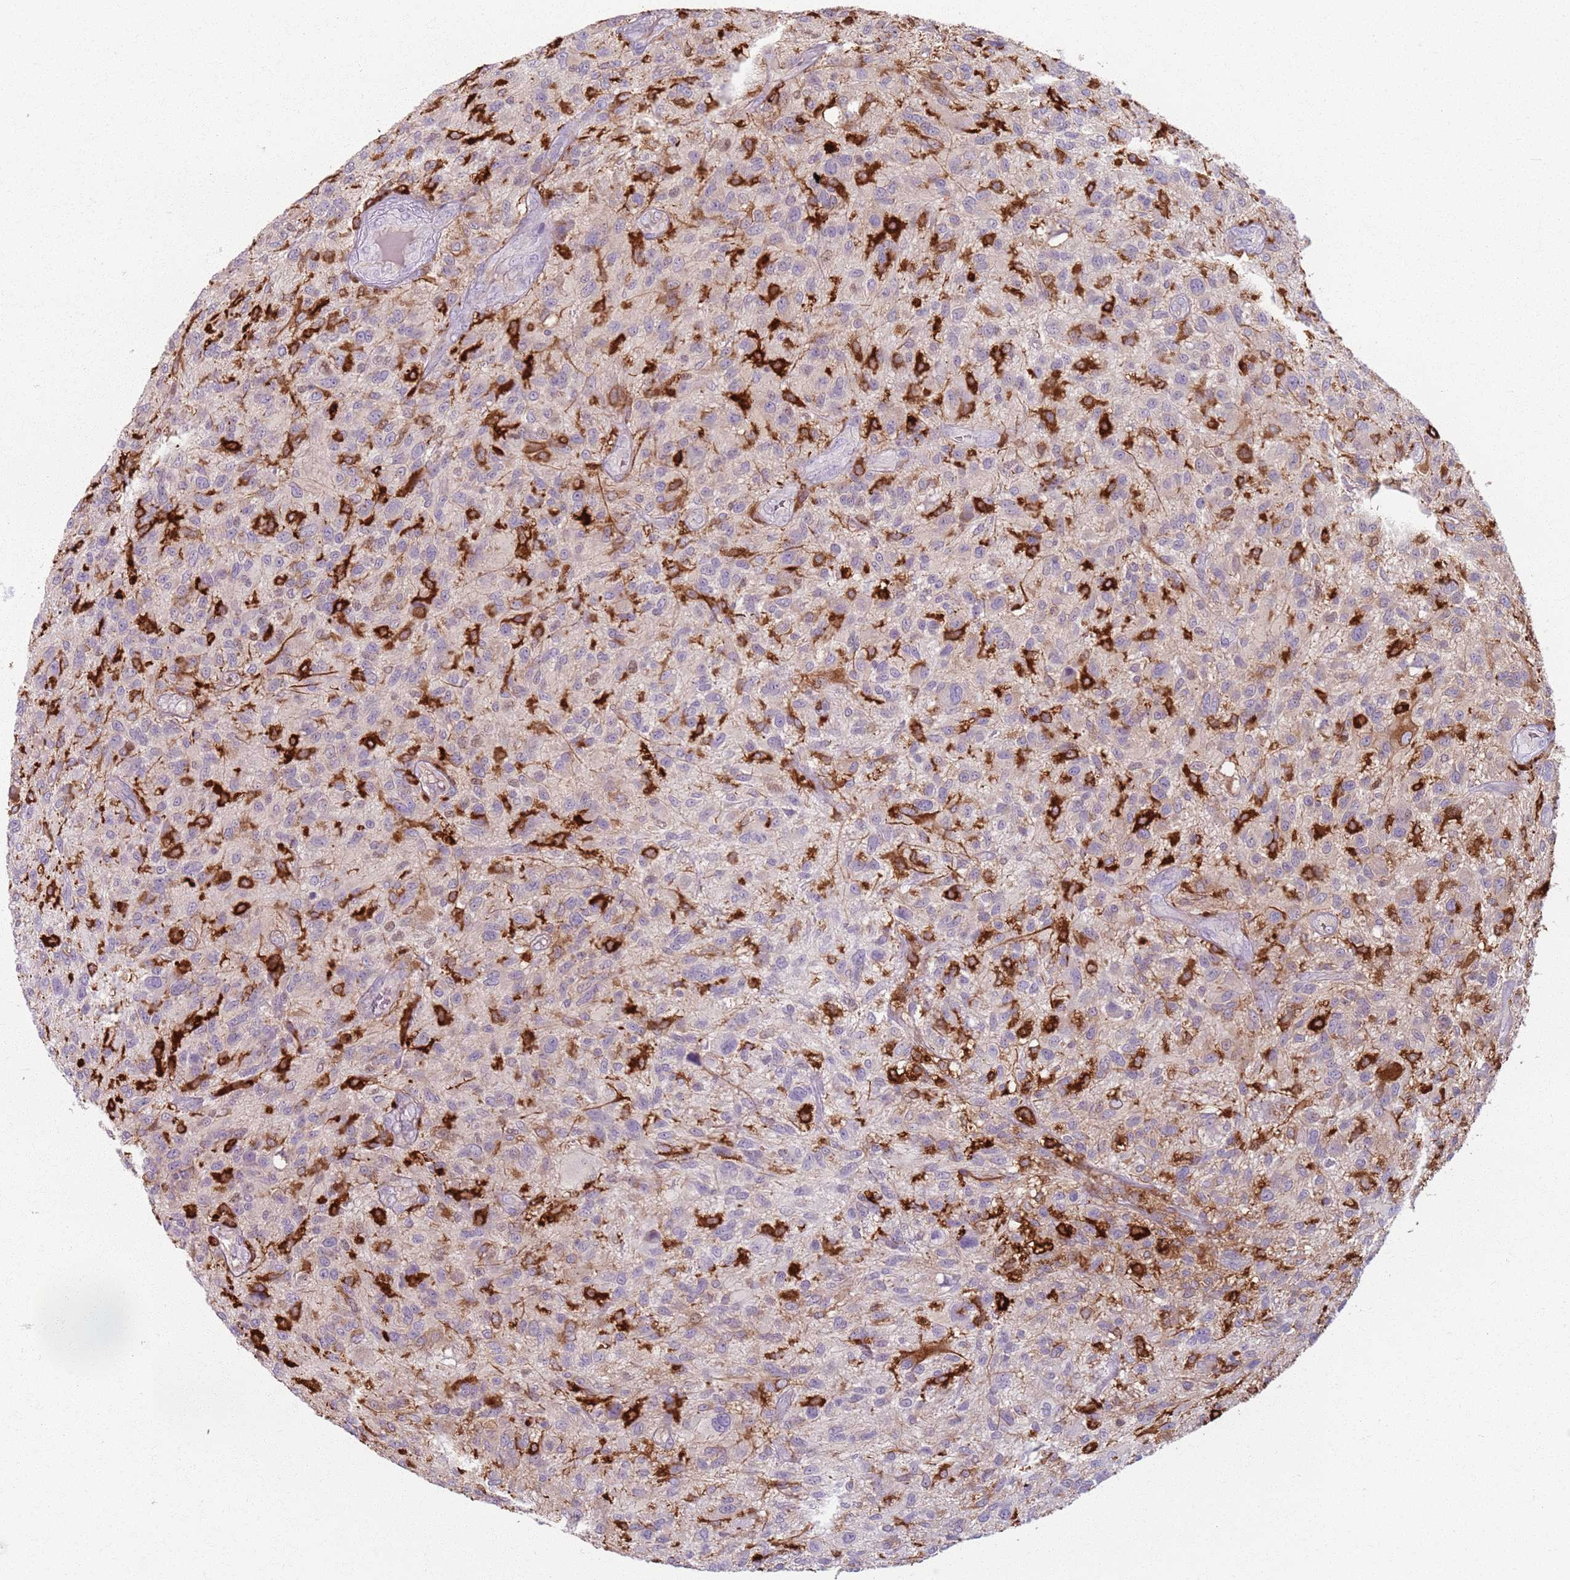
{"staining": {"intensity": "strong", "quantity": "<25%", "location": "cytoplasmic/membranous"}, "tissue": "glioma", "cell_type": "Tumor cells", "image_type": "cancer", "snomed": [{"axis": "morphology", "description": "Glioma, malignant, High grade"}, {"axis": "topography", "description": "Brain"}], "caption": "Glioma tissue reveals strong cytoplasmic/membranous expression in about <25% of tumor cells, visualized by immunohistochemistry. (DAB IHC, brown staining for protein, blue staining for nuclei).", "gene": "GDPGP1", "patient": {"sex": "male", "age": 47}}